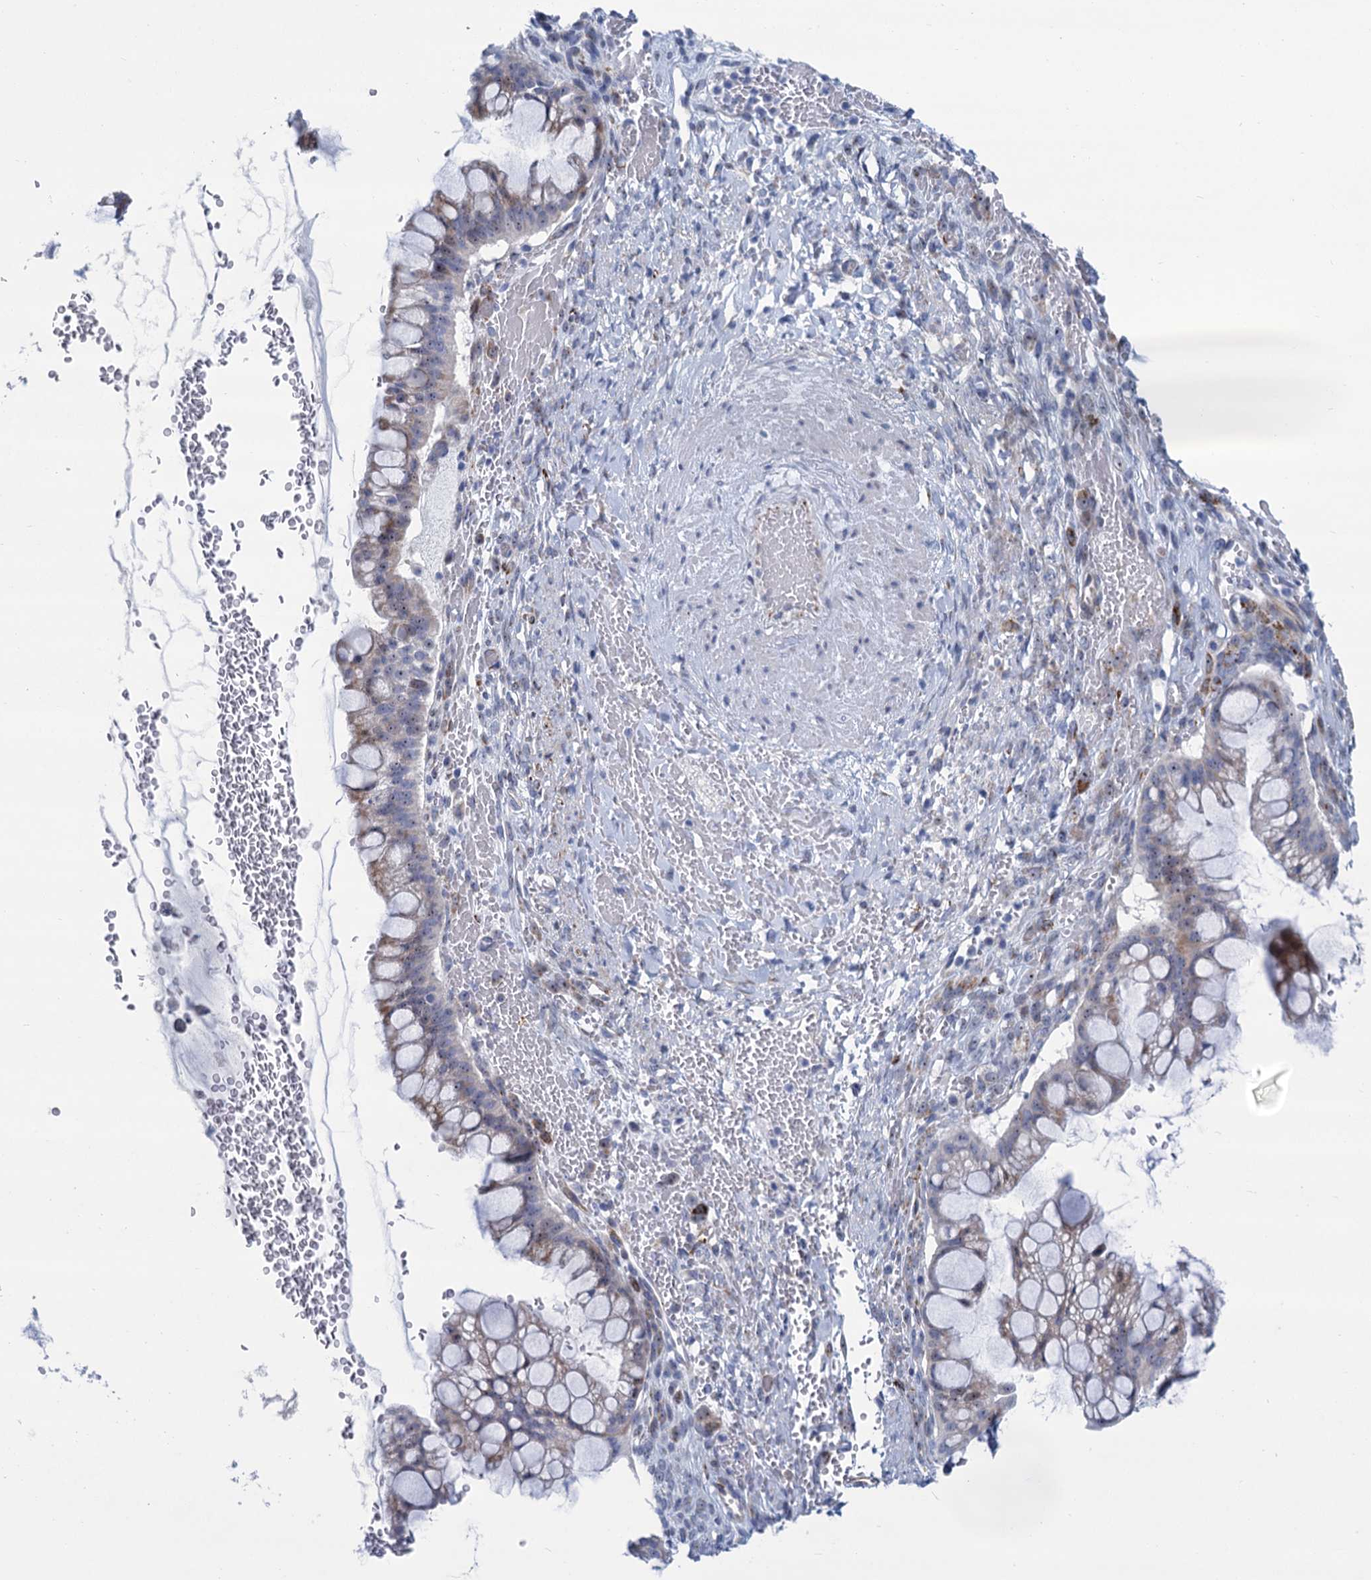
{"staining": {"intensity": "weak", "quantity": "25%-75%", "location": "cytoplasmic/membranous,nuclear"}, "tissue": "ovarian cancer", "cell_type": "Tumor cells", "image_type": "cancer", "snomed": [{"axis": "morphology", "description": "Cystadenocarcinoma, mucinous, NOS"}, {"axis": "topography", "description": "Ovary"}], "caption": "Immunohistochemistry staining of mucinous cystadenocarcinoma (ovarian), which displays low levels of weak cytoplasmic/membranous and nuclear expression in about 25%-75% of tumor cells indicating weak cytoplasmic/membranous and nuclear protein staining. The staining was performed using DAB (3,3'-diaminobenzidine) (brown) for protein detection and nuclei were counterstained in hematoxylin (blue).", "gene": "SH3TC2", "patient": {"sex": "female", "age": 73}}